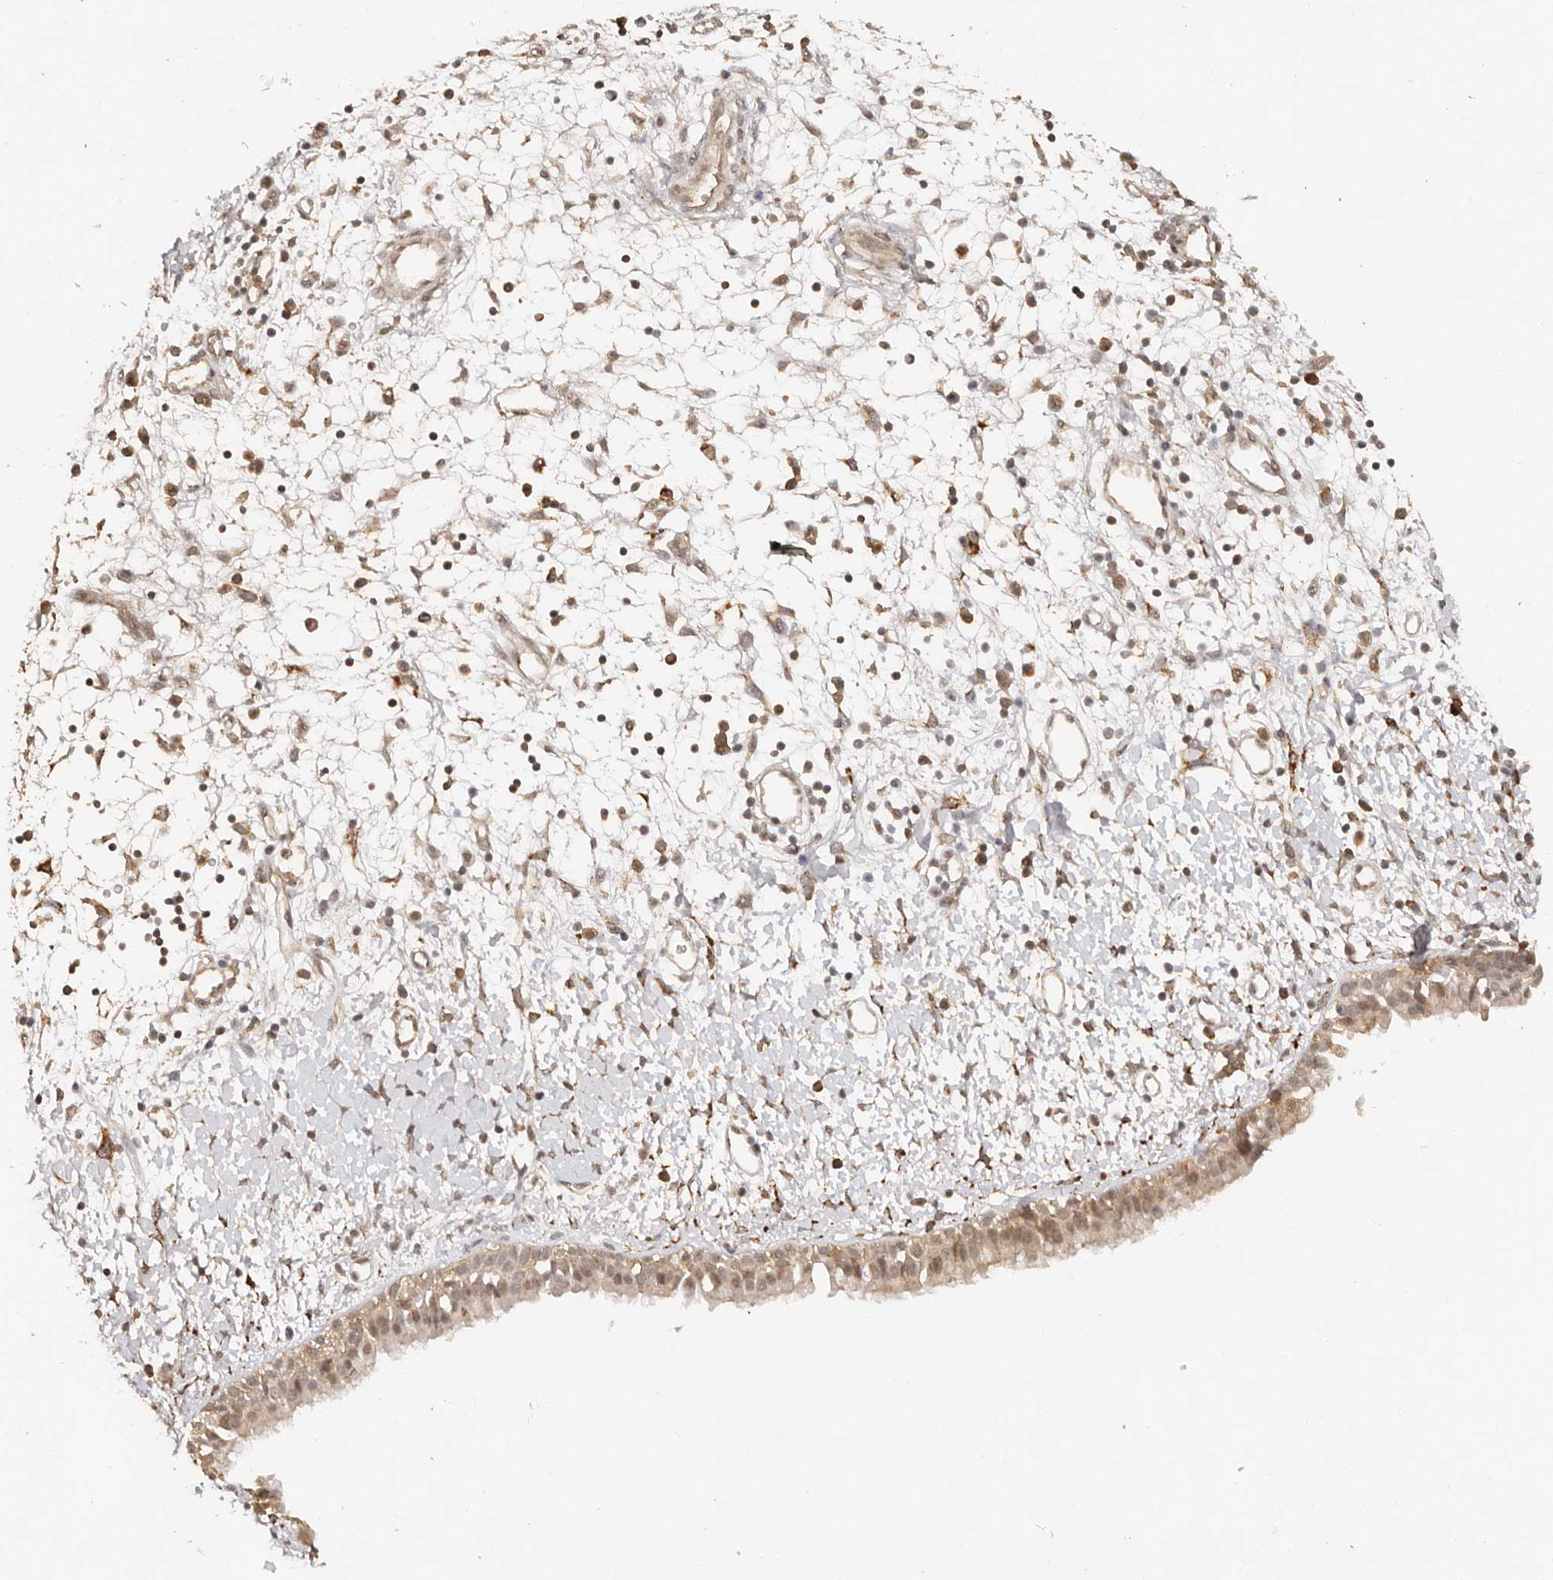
{"staining": {"intensity": "weak", "quantity": ">75%", "location": "cytoplasmic/membranous,nuclear"}, "tissue": "nasopharynx", "cell_type": "Respiratory epithelial cells", "image_type": "normal", "snomed": [{"axis": "morphology", "description": "Normal tissue, NOS"}, {"axis": "topography", "description": "Nasopharynx"}], "caption": "Protein staining of unremarkable nasopharynx exhibits weak cytoplasmic/membranous,nuclear expression in approximately >75% of respiratory epithelial cells.", "gene": "SEC14L1", "patient": {"sex": "male", "age": 22}}